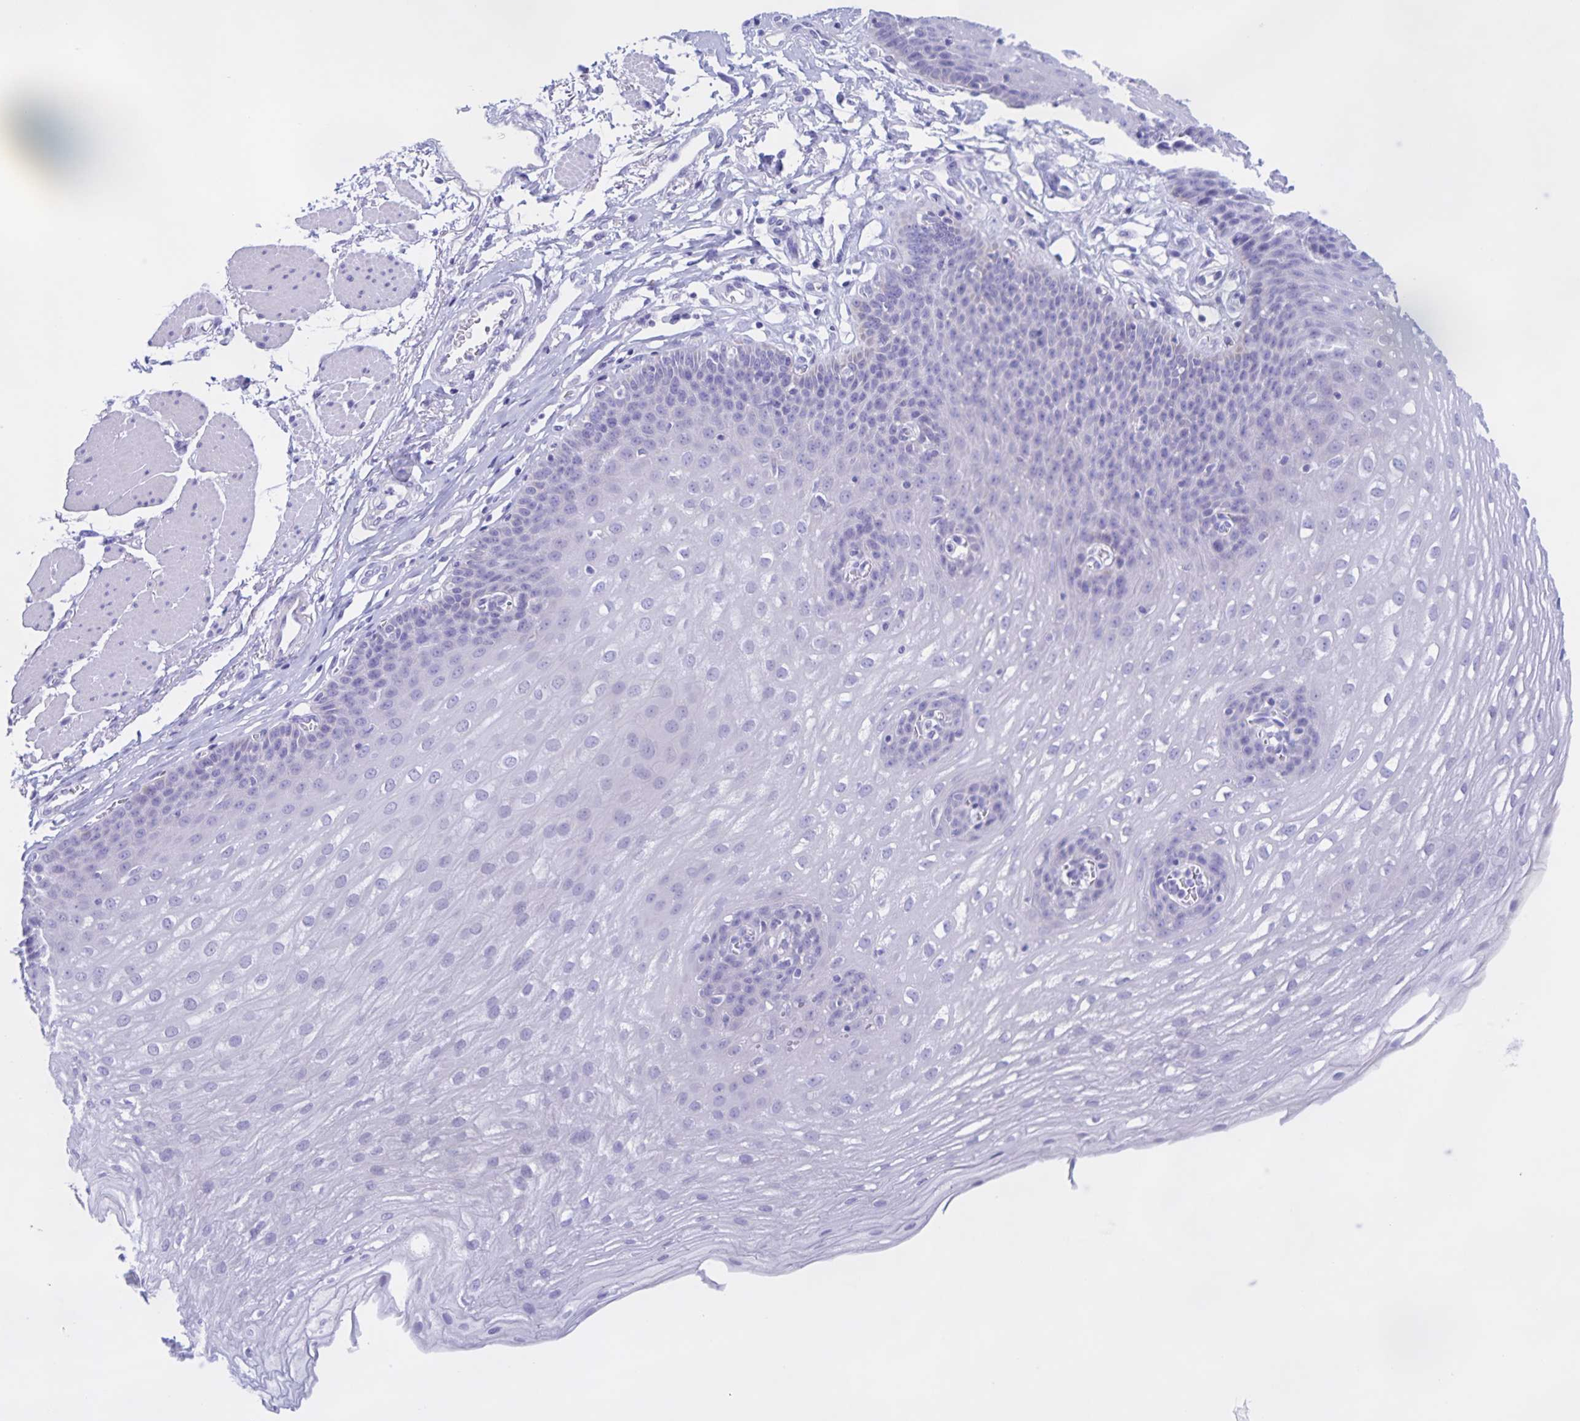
{"staining": {"intensity": "negative", "quantity": "none", "location": "none"}, "tissue": "esophagus", "cell_type": "Squamous epithelial cells", "image_type": "normal", "snomed": [{"axis": "morphology", "description": "Normal tissue, NOS"}, {"axis": "topography", "description": "Esophagus"}], "caption": "Esophagus stained for a protein using immunohistochemistry displays no positivity squamous epithelial cells.", "gene": "CATSPER4", "patient": {"sex": "female", "age": 81}}